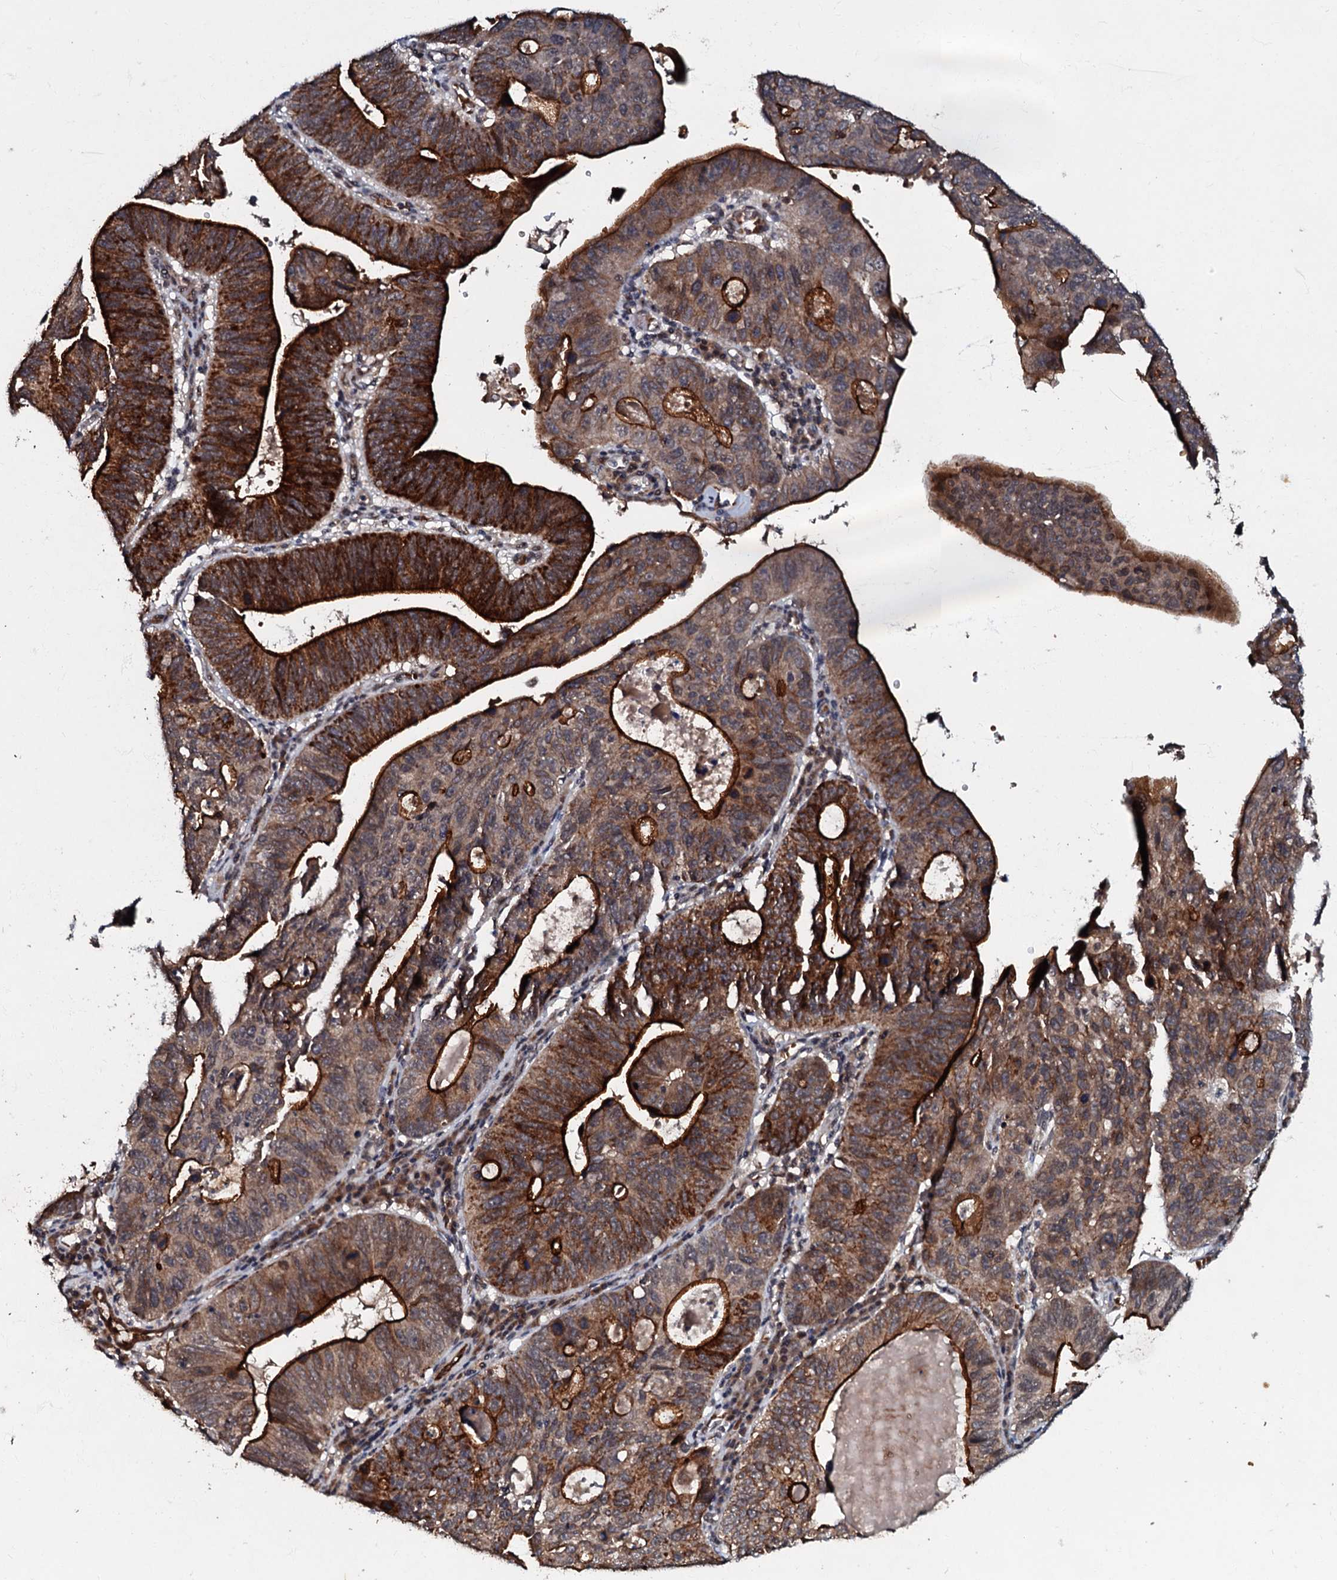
{"staining": {"intensity": "strong", "quantity": ">75%", "location": "cytoplasmic/membranous"}, "tissue": "stomach cancer", "cell_type": "Tumor cells", "image_type": "cancer", "snomed": [{"axis": "morphology", "description": "Adenocarcinoma, NOS"}, {"axis": "topography", "description": "Stomach"}], "caption": "This is an image of immunohistochemistry (IHC) staining of adenocarcinoma (stomach), which shows strong positivity in the cytoplasmic/membranous of tumor cells.", "gene": "MANSC4", "patient": {"sex": "male", "age": 59}}